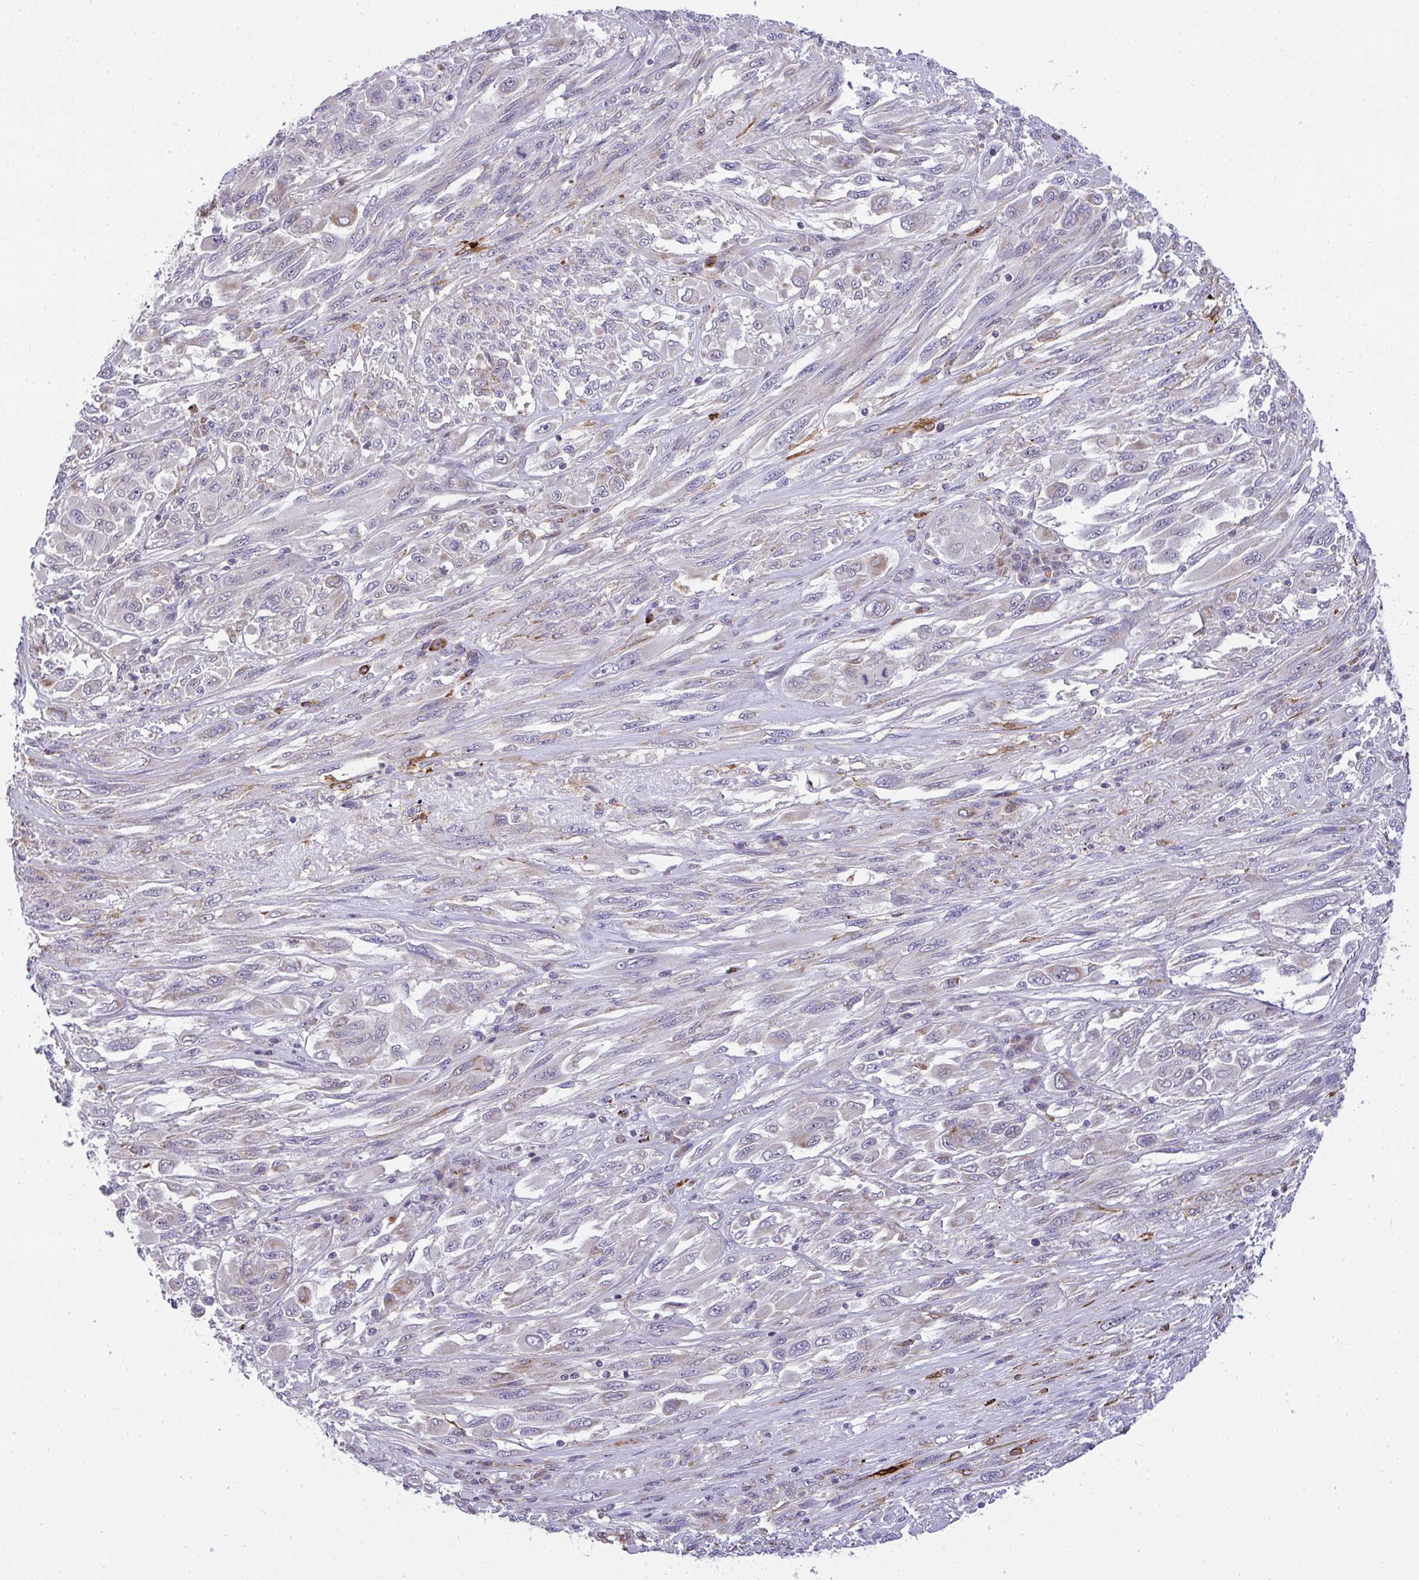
{"staining": {"intensity": "negative", "quantity": "none", "location": "none"}, "tissue": "melanoma", "cell_type": "Tumor cells", "image_type": "cancer", "snomed": [{"axis": "morphology", "description": "Malignant melanoma, NOS"}, {"axis": "topography", "description": "Skin"}], "caption": "High power microscopy histopathology image of an IHC photomicrograph of melanoma, revealing no significant expression in tumor cells. The staining is performed using DAB brown chromogen with nuclei counter-stained in using hematoxylin.", "gene": "SRRM4", "patient": {"sex": "female", "age": 91}}